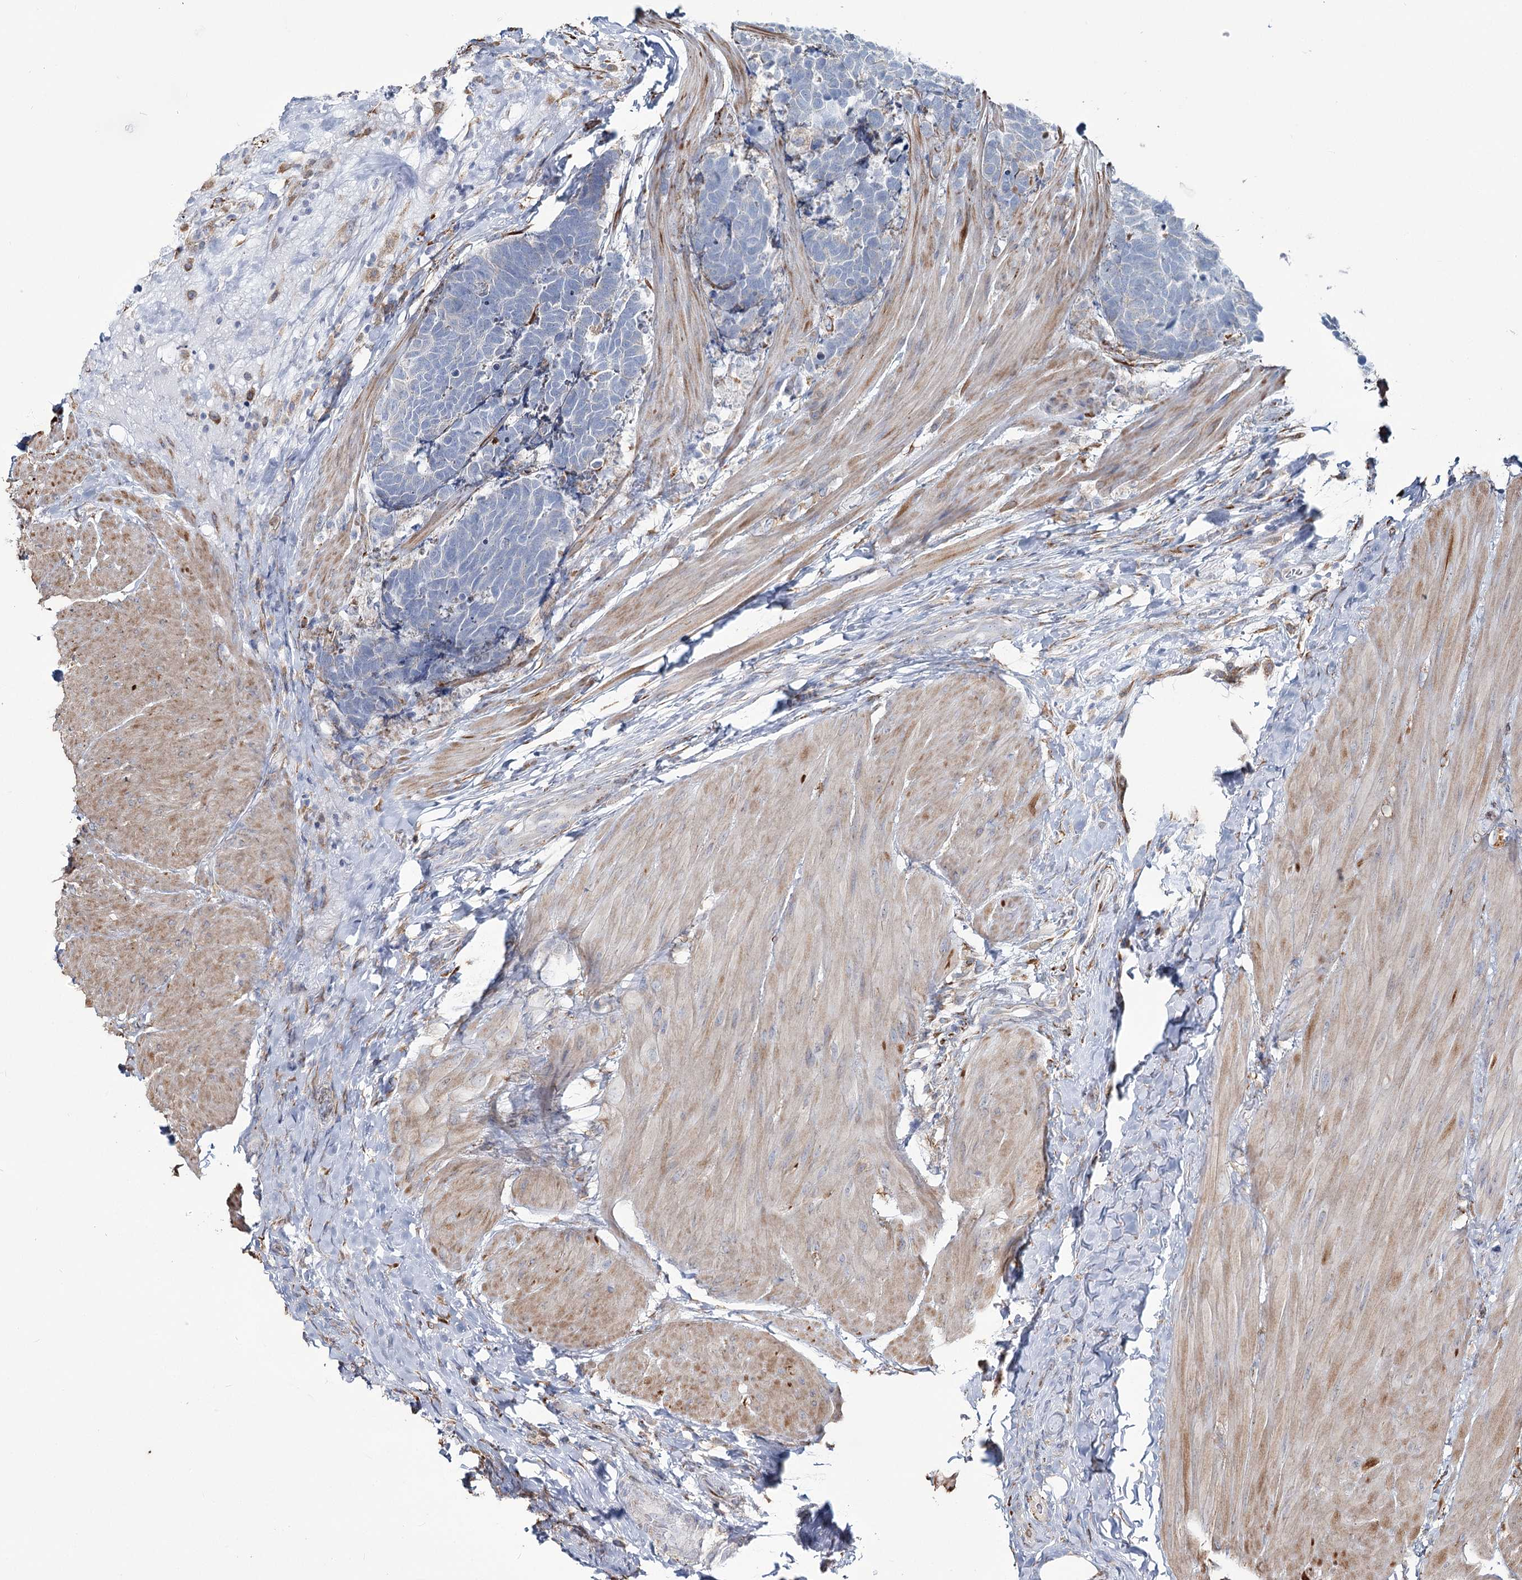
{"staining": {"intensity": "negative", "quantity": "none", "location": "none"}, "tissue": "carcinoid", "cell_type": "Tumor cells", "image_type": "cancer", "snomed": [{"axis": "morphology", "description": "Carcinoma, NOS"}, {"axis": "morphology", "description": "Carcinoid, malignant, NOS"}, {"axis": "topography", "description": "Urinary bladder"}], "caption": "Immunohistochemical staining of carcinoid exhibits no significant positivity in tumor cells.", "gene": "ZCCHC9", "patient": {"sex": "male", "age": 57}}